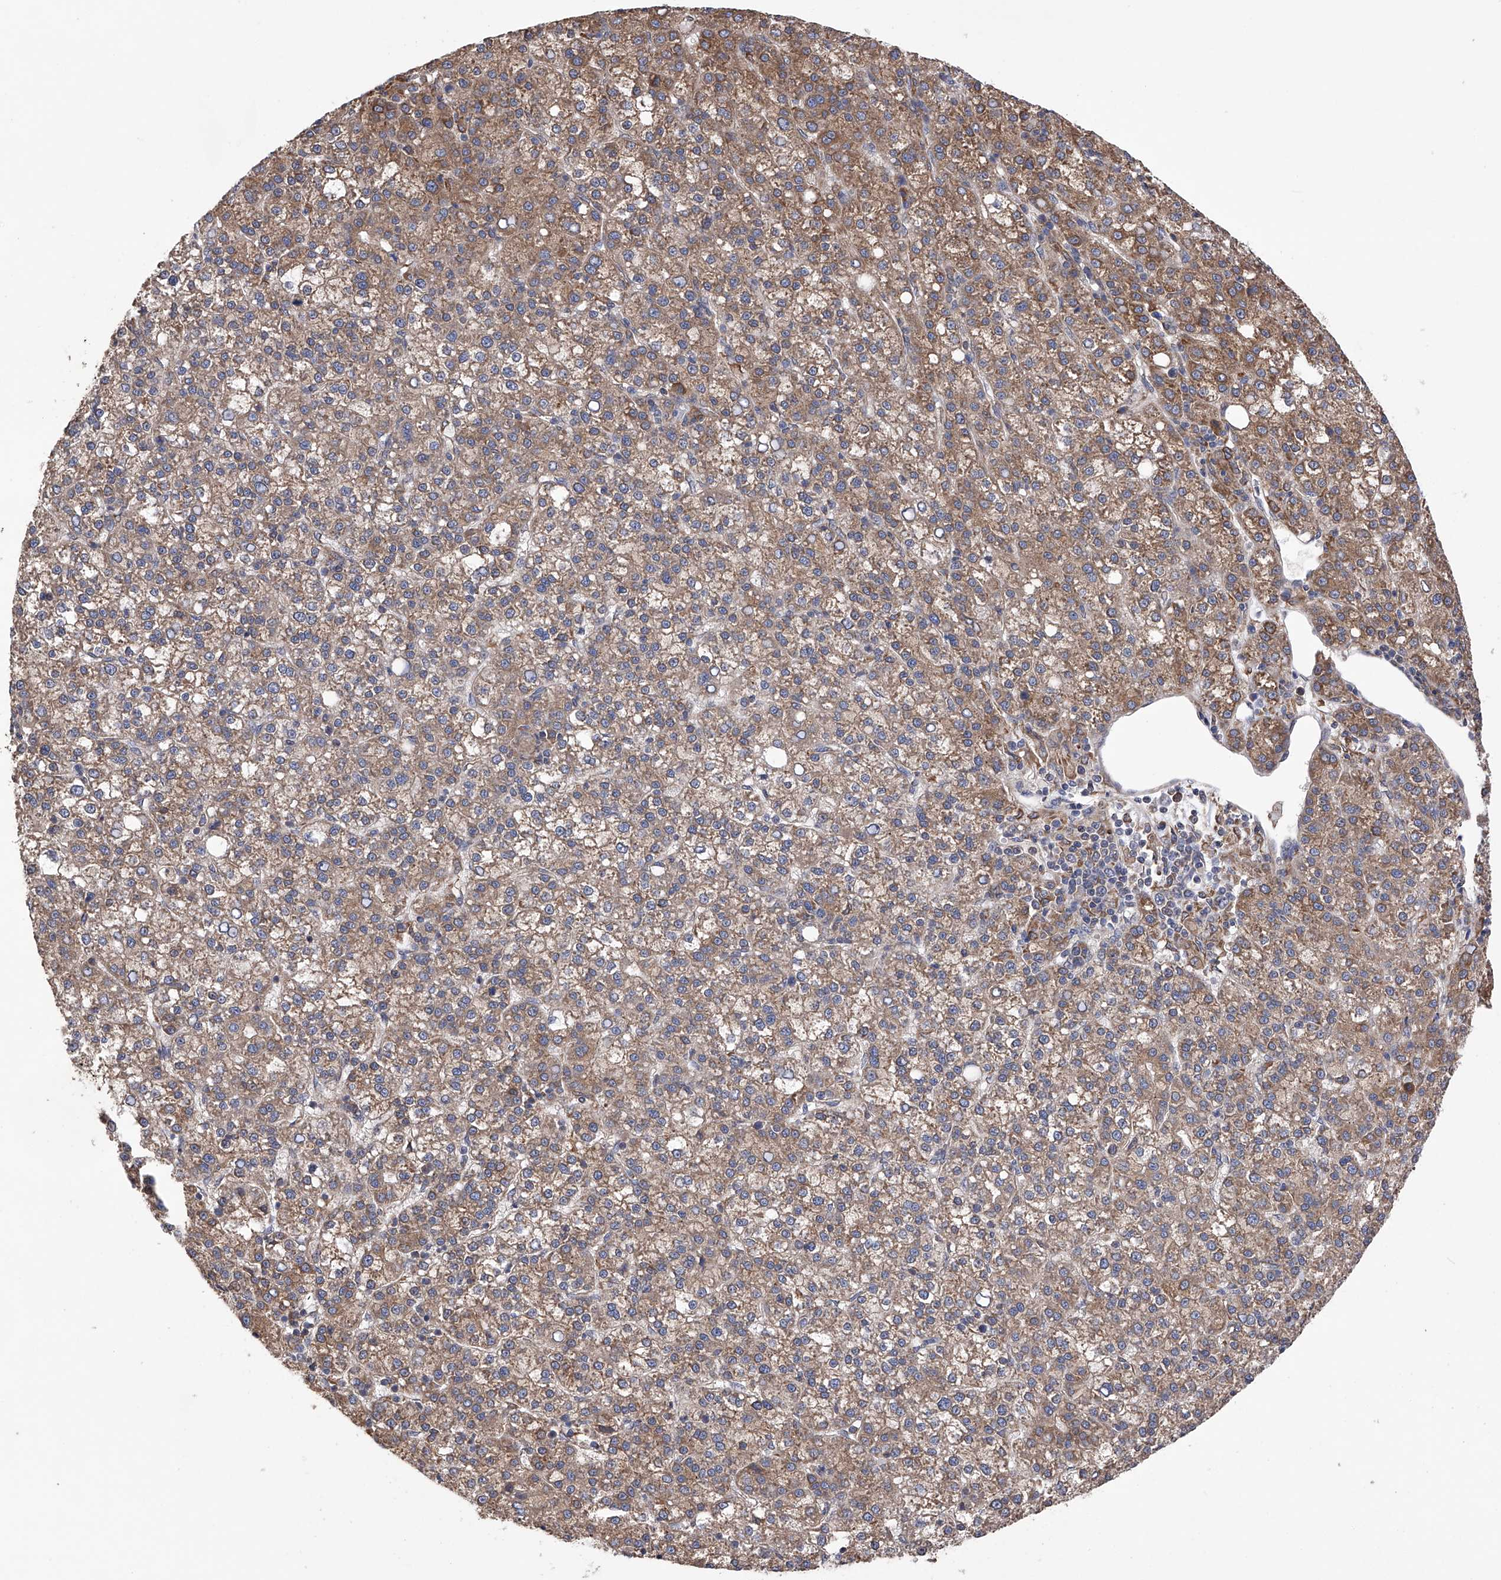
{"staining": {"intensity": "moderate", "quantity": ">75%", "location": "cytoplasmic/membranous"}, "tissue": "liver cancer", "cell_type": "Tumor cells", "image_type": "cancer", "snomed": [{"axis": "morphology", "description": "Carcinoma, Hepatocellular, NOS"}, {"axis": "topography", "description": "Liver"}], "caption": "Immunohistochemical staining of liver cancer demonstrates moderate cytoplasmic/membranous protein positivity in approximately >75% of tumor cells.", "gene": "DNAH8", "patient": {"sex": "female", "age": 58}}